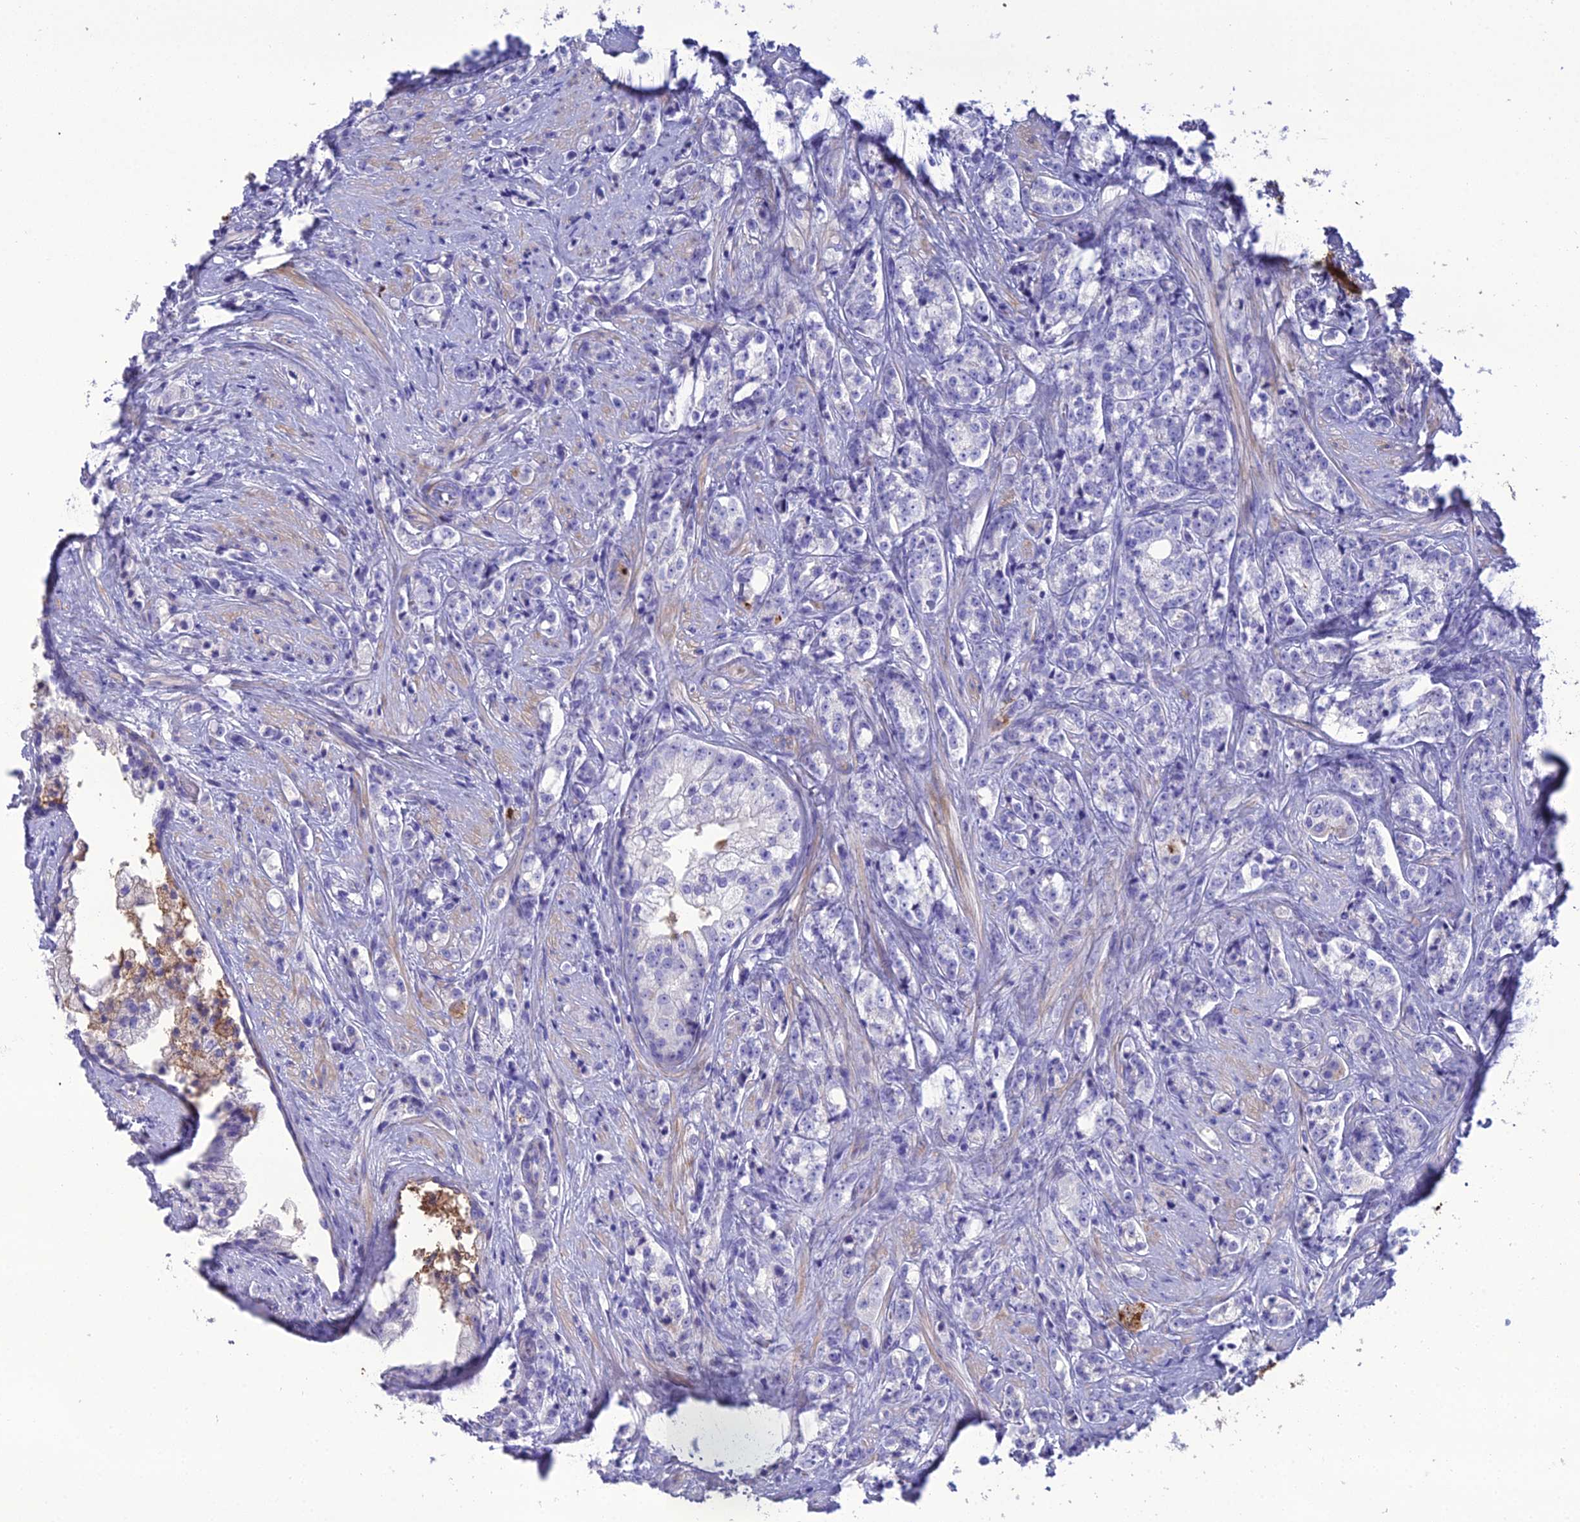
{"staining": {"intensity": "negative", "quantity": "none", "location": "none"}, "tissue": "prostate cancer", "cell_type": "Tumor cells", "image_type": "cancer", "snomed": [{"axis": "morphology", "description": "Adenocarcinoma, High grade"}, {"axis": "topography", "description": "Prostate"}], "caption": "Human prostate cancer stained for a protein using IHC exhibits no expression in tumor cells.", "gene": "OR56B1", "patient": {"sex": "male", "age": 69}}